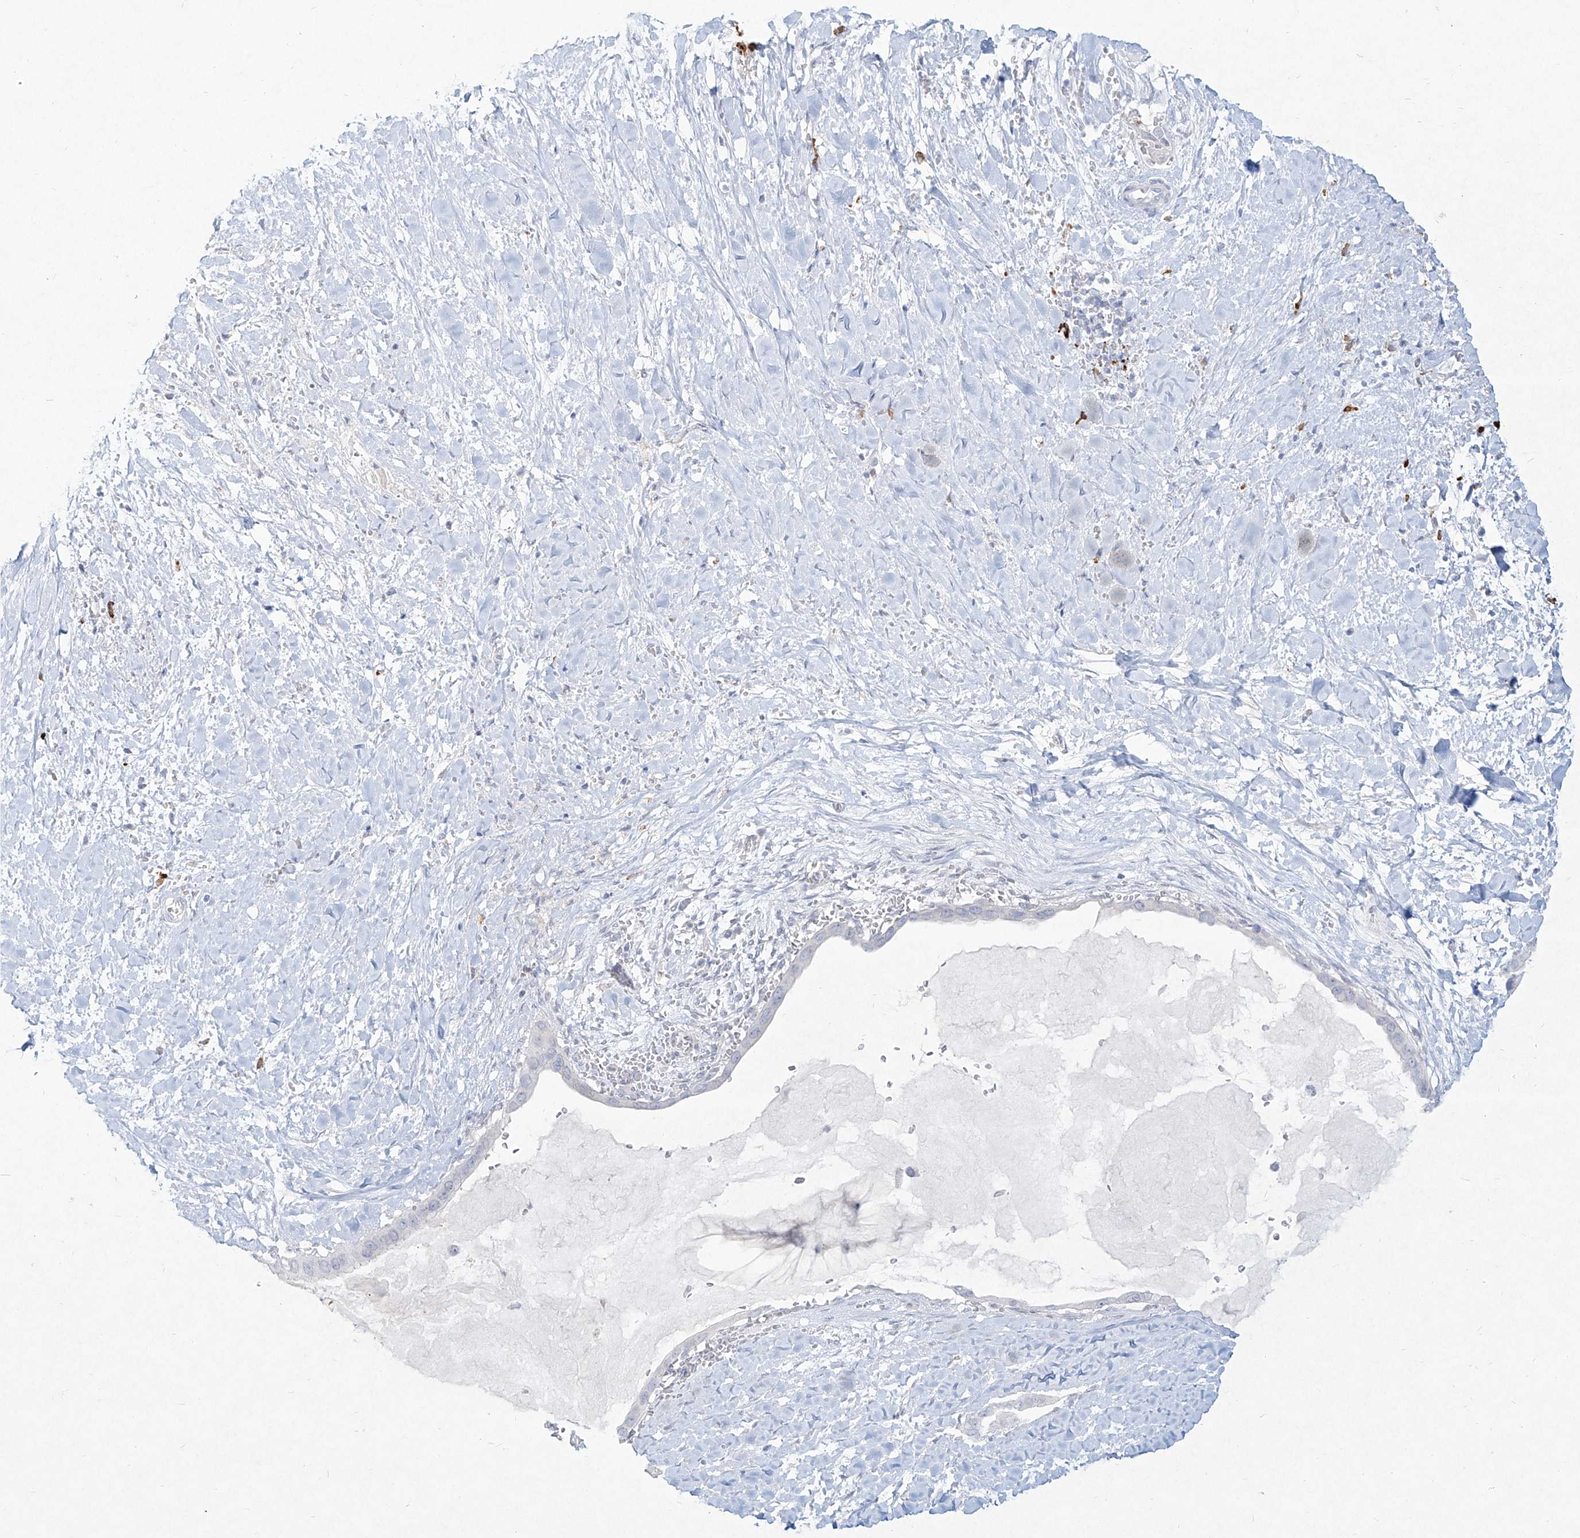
{"staining": {"intensity": "negative", "quantity": "none", "location": "none"}, "tissue": "pancreatic cancer", "cell_type": "Tumor cells", "image_type": "cancer", "snomed": [{"axis": "morphology", "description": "Adenocarcinoma, NOS"}, {"axis": "topography", "description": "Pancreas"}], "caption": "Immunohistochemical staining of adenocarcinoma (pancreatic) exhibits no significant expression in tumor cells.", "gene": "CD209", "patient": {"sex": "male", "age": 55}}